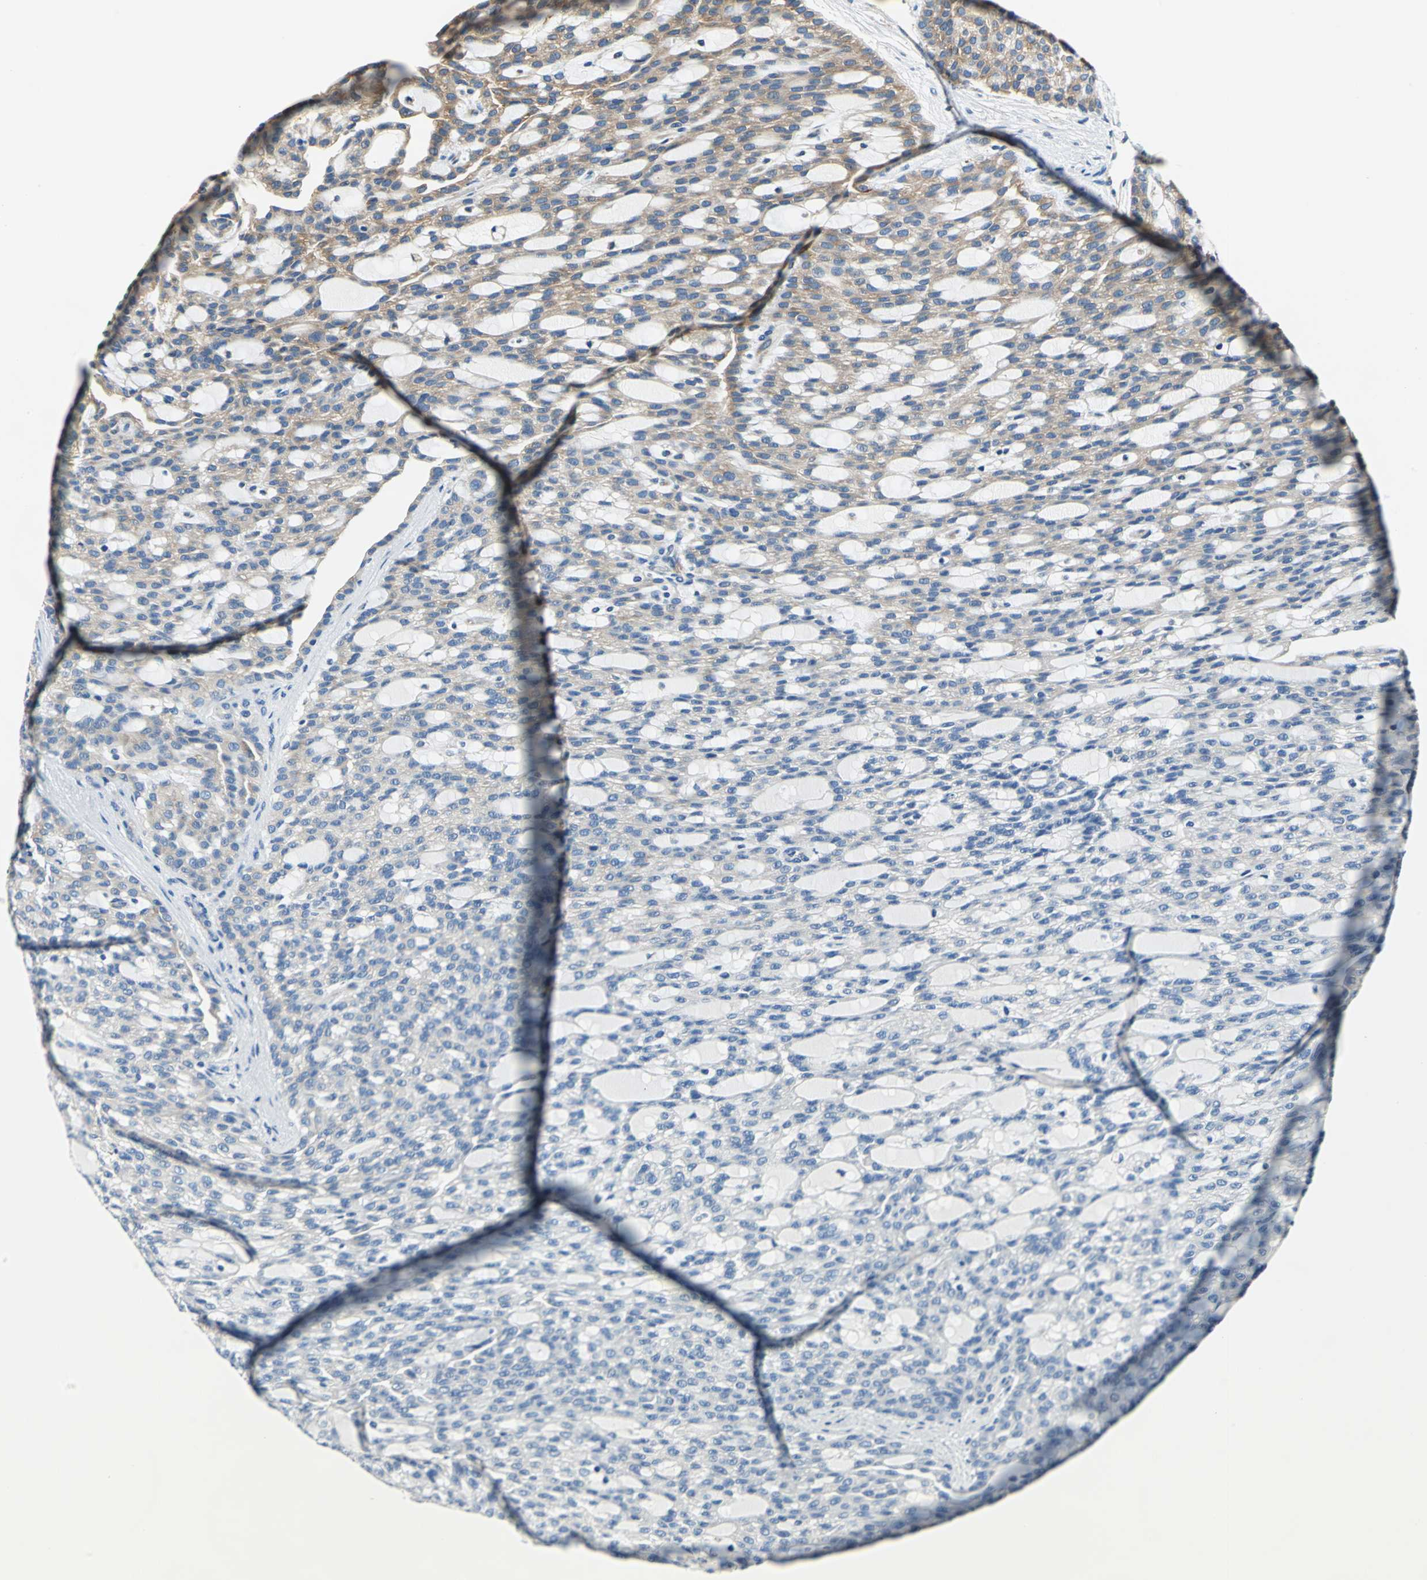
{"staining": {"intensity": "moderate", "quantity": "<25%", "location": "cytoplasmic/membranous"}, "tissue": "renal cancer", "cell_type": "Tumor cells", "image_type": "cancer", "snomed": [{"axis": "morphology", "description": "Adenocarcinoma, NOS"}, {"axis": "topography", "description": "Kidney"}], "caption": "Moderate cytoplasmic/membranous protein positivity is present in about <25% of tumor cells in renal cancer (adenocarcinoma). Using DAB (brown) and hematoxylin (blue) stains, captured at high magnification using brightfield microscopy.", "gene": "TRIM25", "patient": {"sex": "male", "age": 63}}